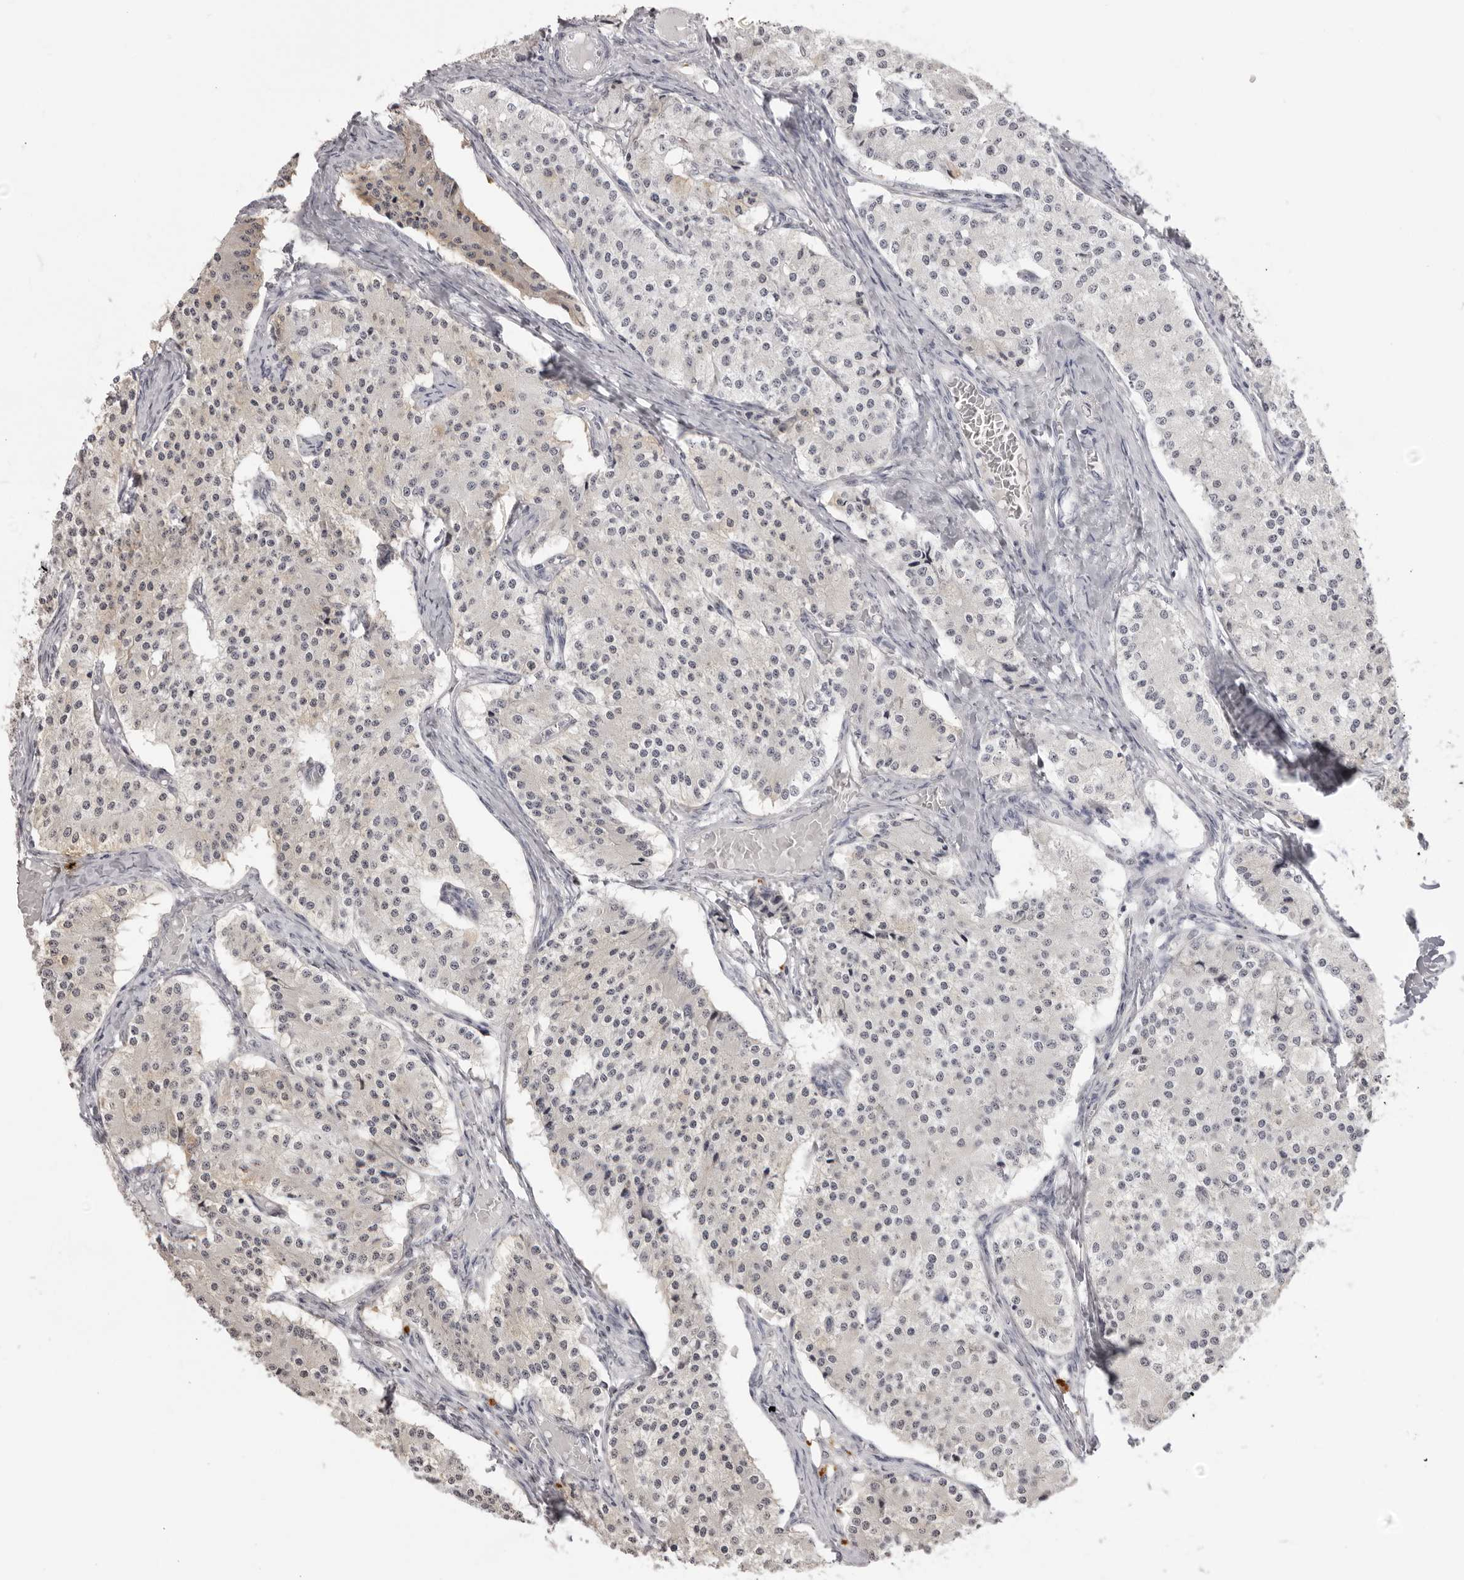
{"staining": {"intensity": "negative", "quantity": "none", "location": "none"}, "tissue": "carcinoid", "cell_type": "Tumor cells", "image_type": "cancer", "snomed": [{"axis": "morphology", "description": "Carcinoid, malignant, NOS"}, {"axis": "topography", "description": "Colon"}], "caption": "An immunohistochemistry (IHC) image of carcinoid (malignant) is shown. There is no staining in tumor cells of carcinoid (malignant).", "gene": "NTM", "patient": {"sex": "female", "age": 52}}